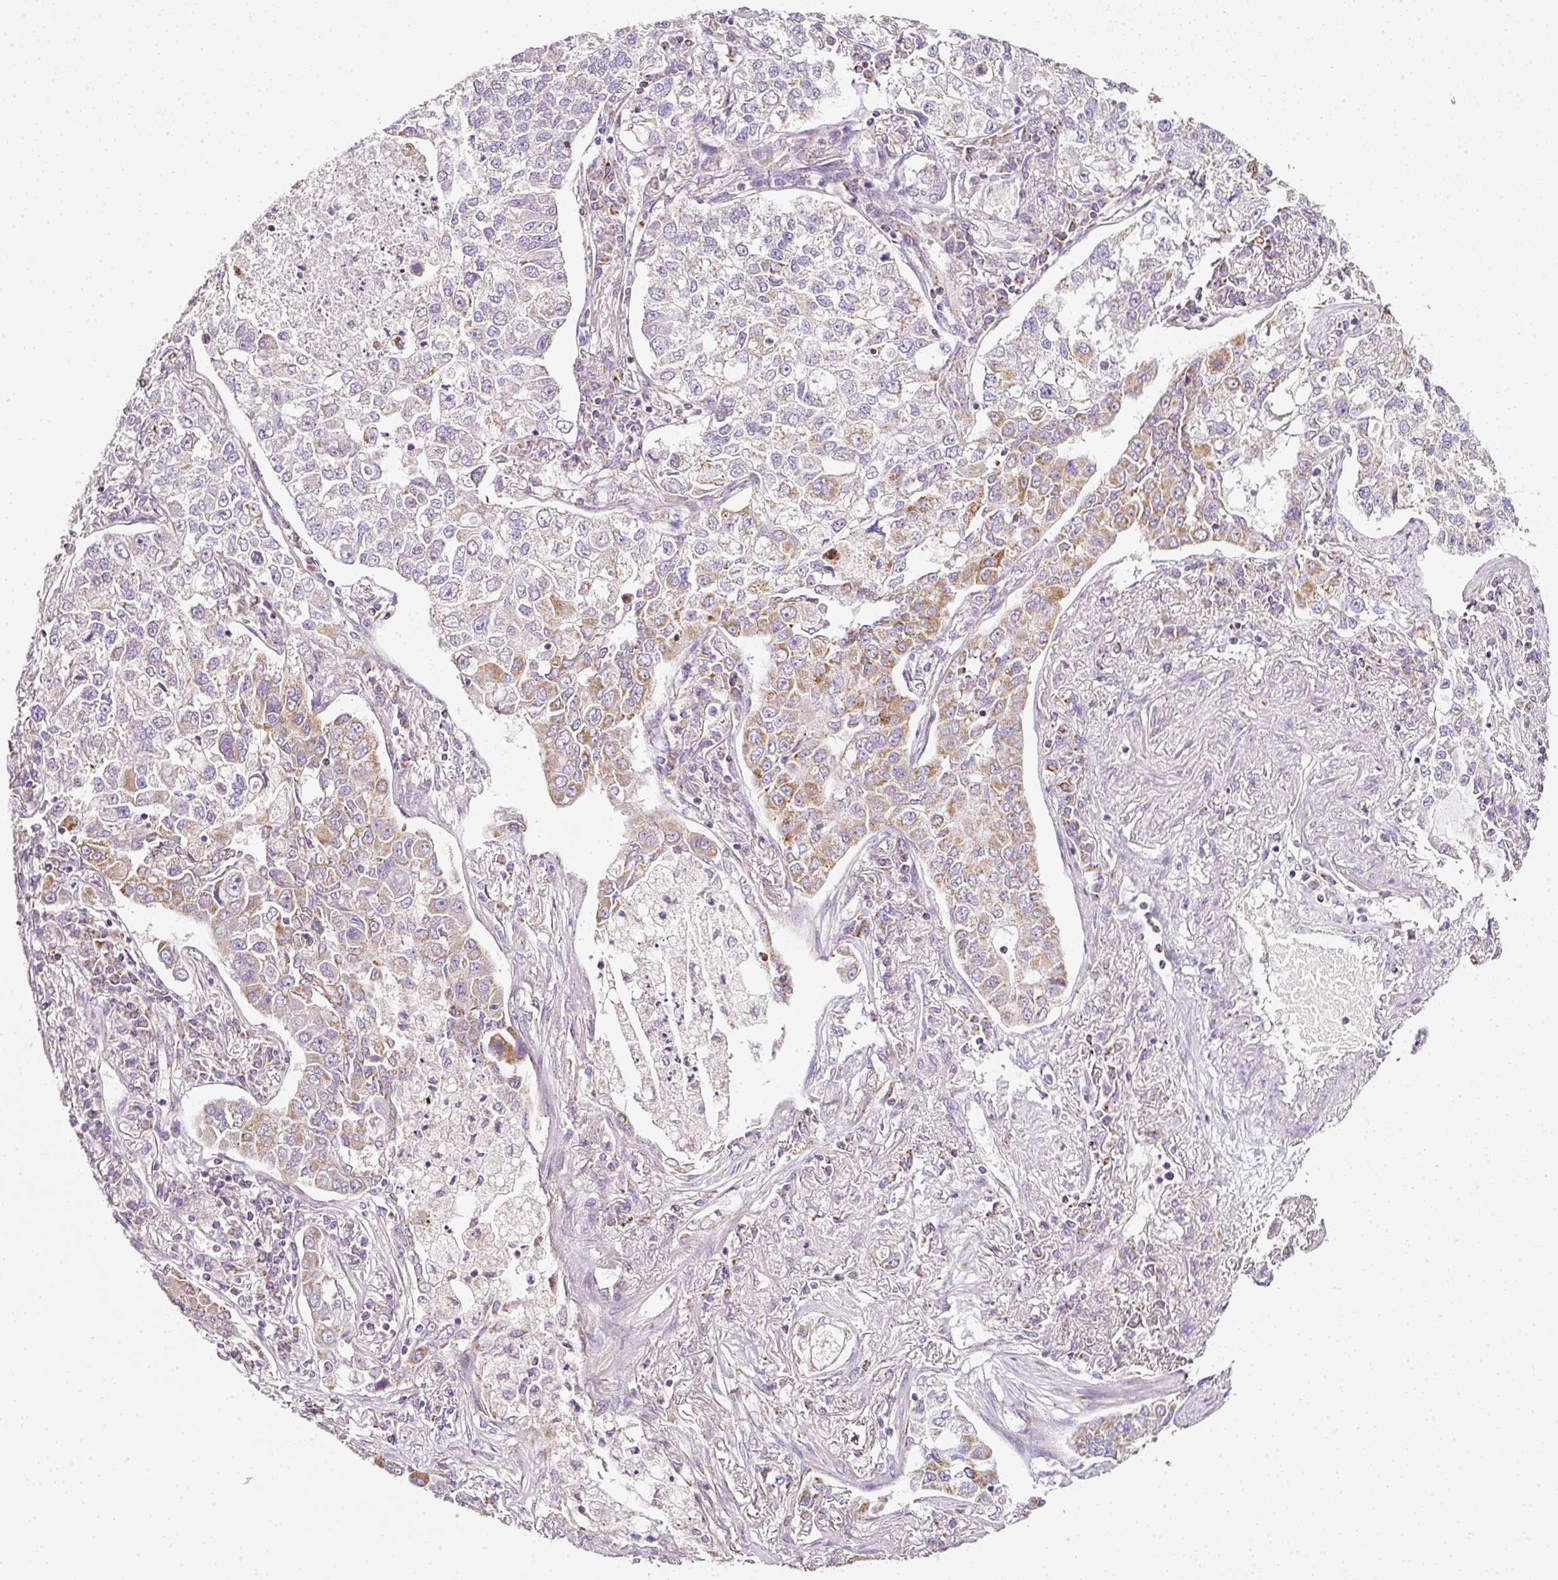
{"staining": {"intensity": "moderate", "quantity": "25%-75%", "location": "cytoplasmic/membranous"}, "tissue": "lung cancer", "cell_type": "Tumor cells", "image_type": "cancer", "snomed": [{"axis": "morphology", "description": "Adenocarcinoma, NOS"}, {"axis": "topography", "description": "Lung"}], "caption": "Human adenocarcinoma (lung) stained with a protein marker reveals moderate staining in tumor cells.", "gene": "SDHA", "patient": {"sex": "male", "age": 49}}